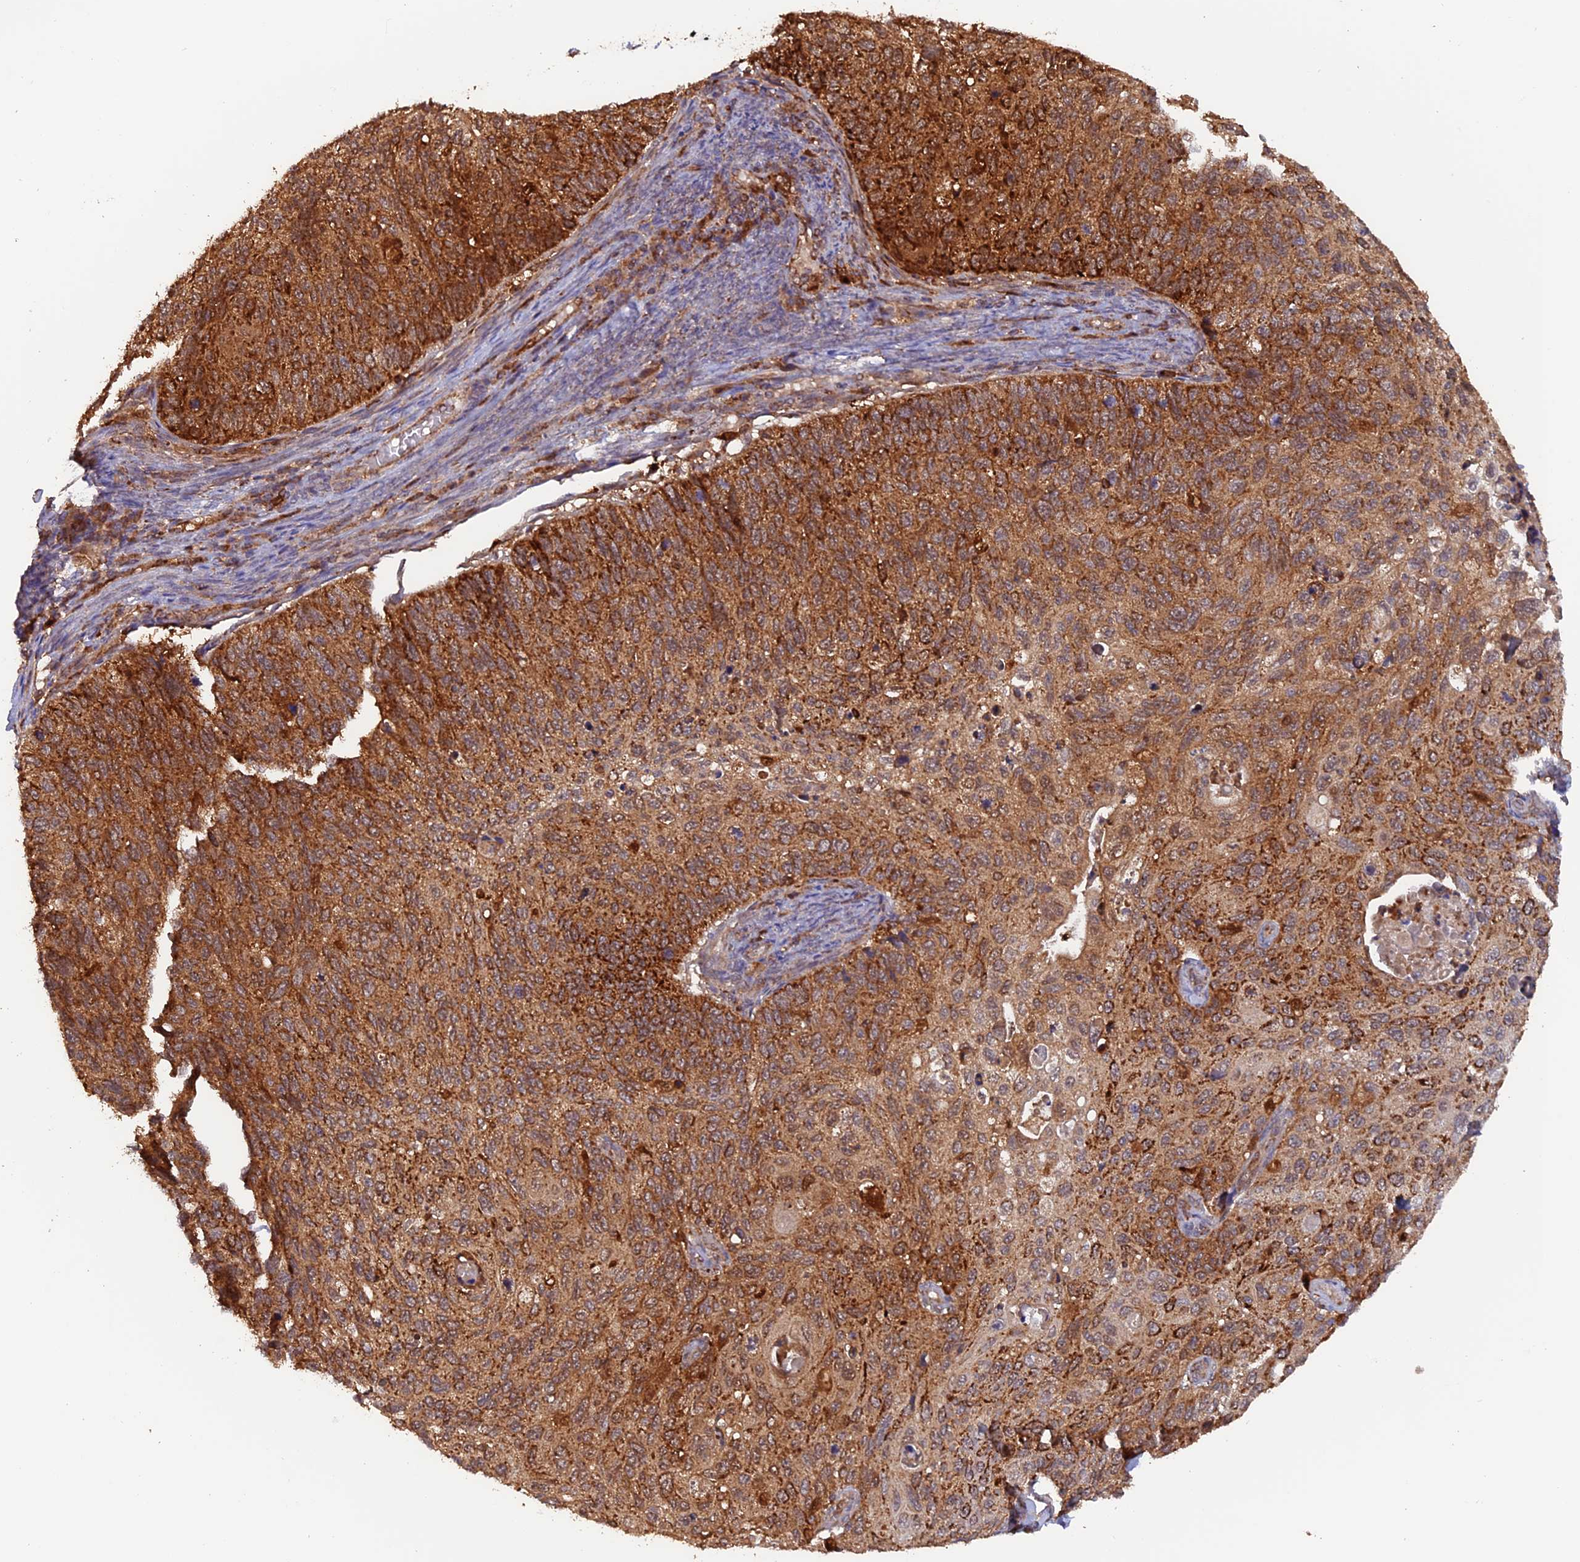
{"staining": {"intensity": "strong", "quantity": ">75%", "location": "cytoplasmic/membranous"}, "tissue": "cervical cancer", "cell_type": "Tumor cells", "image_type": "cancer", "snomed": [{"axis": "morphology", "description": "Squamous cell carcinoma, NOS"}, {"axis": "topography", "description": "Cervix"}], "caption": "Protein staining of cervical cancer (squamous cell carcinoma) tissue exhibits strong cytoplasmic/membranous staining in approximately >75% of tumor cells.", "gene": "DTYMK", "patient": {"sex": "female", "age": 70}}